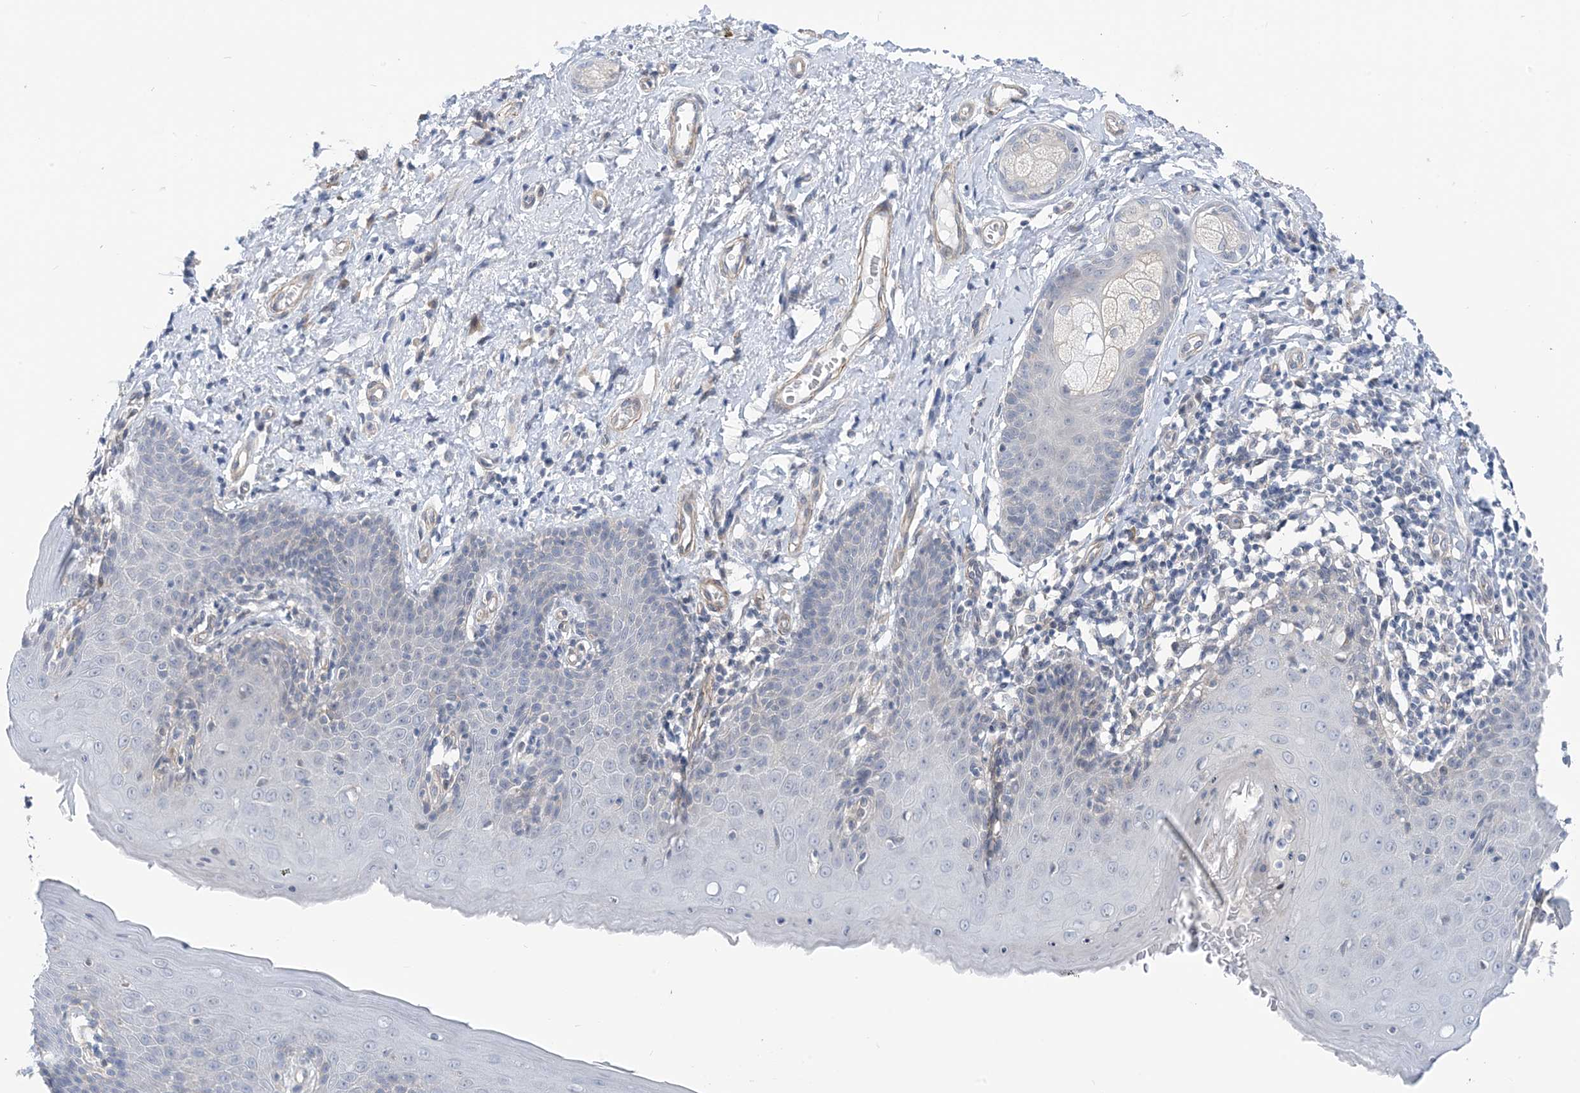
{"staining": {"intensity": "weak", "quantity": "<25%", "location": "cytoplasmic/membranous"}, "tissue": "skin", "cell_type": "Epidermal cells", "image_type": "normal", "snomed": [{"axis": "morphology", "description": "Normal tissue, NOS"}, {"axis": "topography", "description": "Vulva"}], "caption": "Immunohistochemical staining of normal human skin exhibits no significant positivity in epidermal cells.", "gene": "PLEKHA3", "patient": {"sex": "female", "age": 66}}